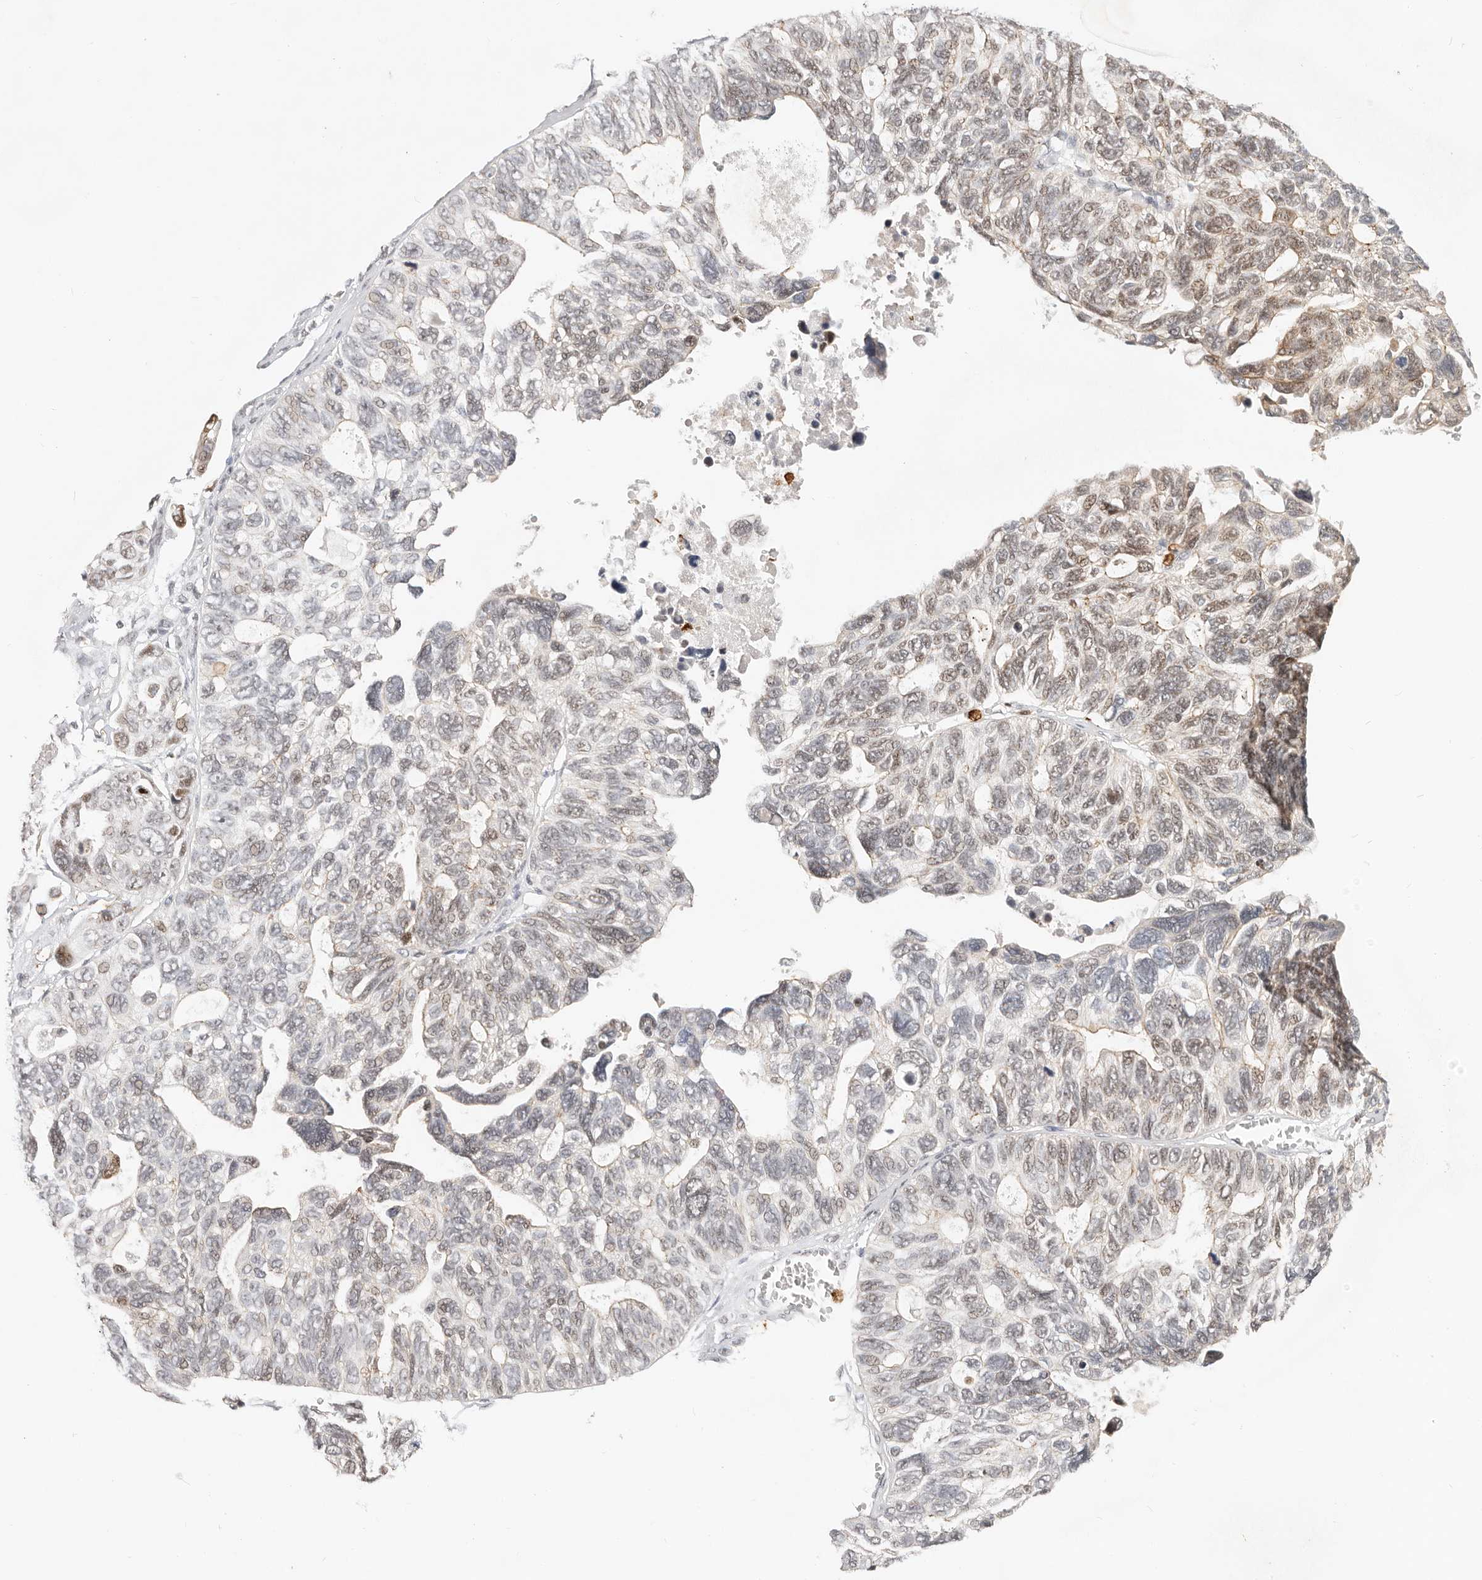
{"staining": {"intensity": "weak", "quantity": "25%-75%", "location": "nuclear"}, "tissue": "ovarian cancer", "cell_type": "Tumor cells", "image_type": "cancer", "snomed": [{"axis": "morphology", "description": "Cystadenocarcinoma, serous, NOS"}, {"axis": "topography", "description": "Ovary"}], "caption": "Approximately 25%-75% of tumor cells in ovarian cancer (serous cystadenocarcinoma) show weak nuclear protein staining as visualized by brown immunohistochemical staining.", "gene": "AFDN", "patient": {"sex": "female", "age": 79}}